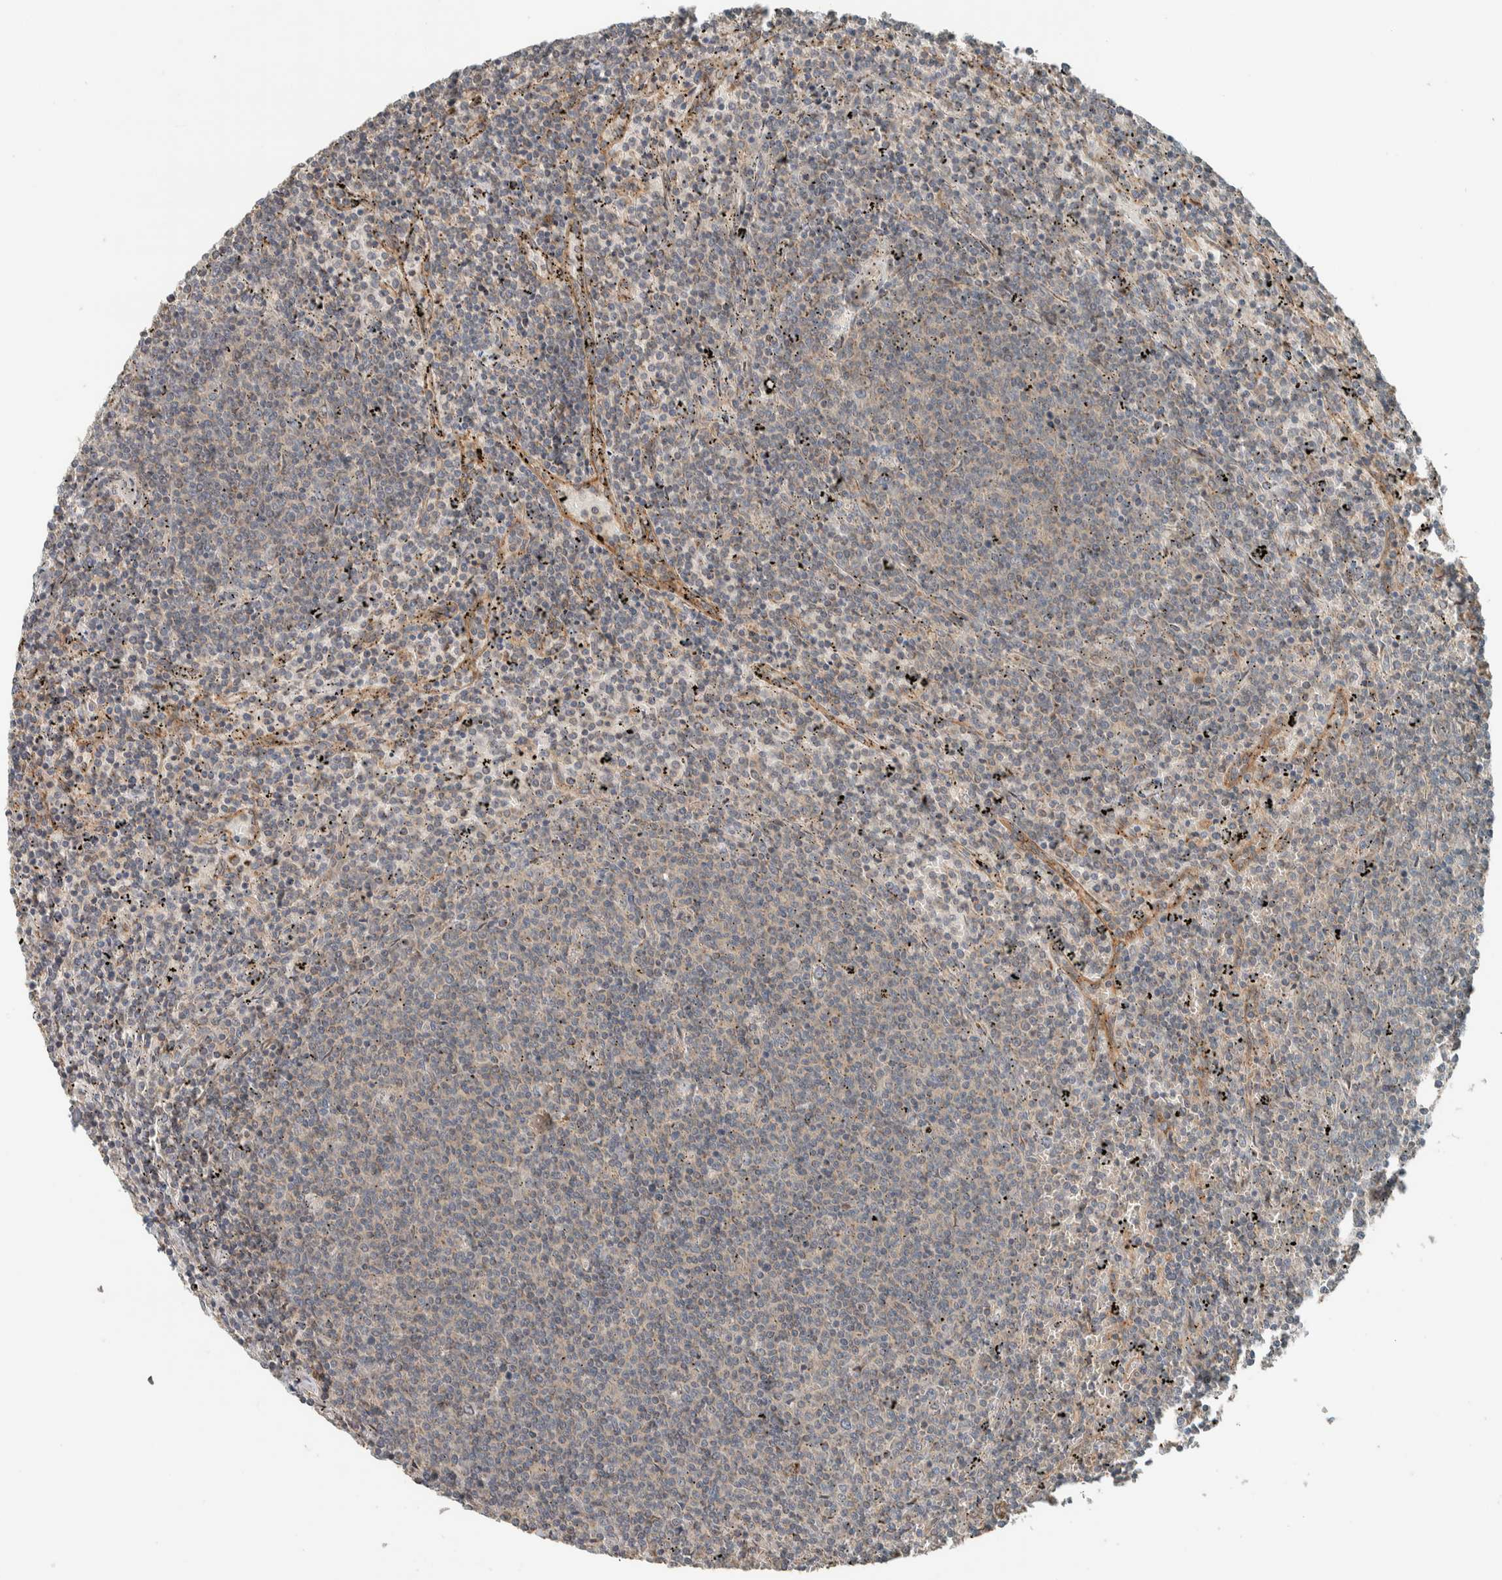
{"staining": {"intensity": "weak", "quantity": "<25%", "location": "cytoplasmic/membranous"}, "tissue": "lymphoma", "cell_type": "Tumor cells", "image_type": "cancer", "snomed": [{"axis": "morphology", "description": "Malignant lymphoma, non-Hodgkin's type, Low grade"}, {"axis": "topography", "description": "Spleen"}], "caption": "Immunohistochemistry micrograph of lymphoma stained for a protein (brown), which shows no positivity in tumor cells. (Immunohistochemistry, brightfield microscopy, high magnification).", "gene": "NBR1", "patient": {"sex": "female", "age": 50}}